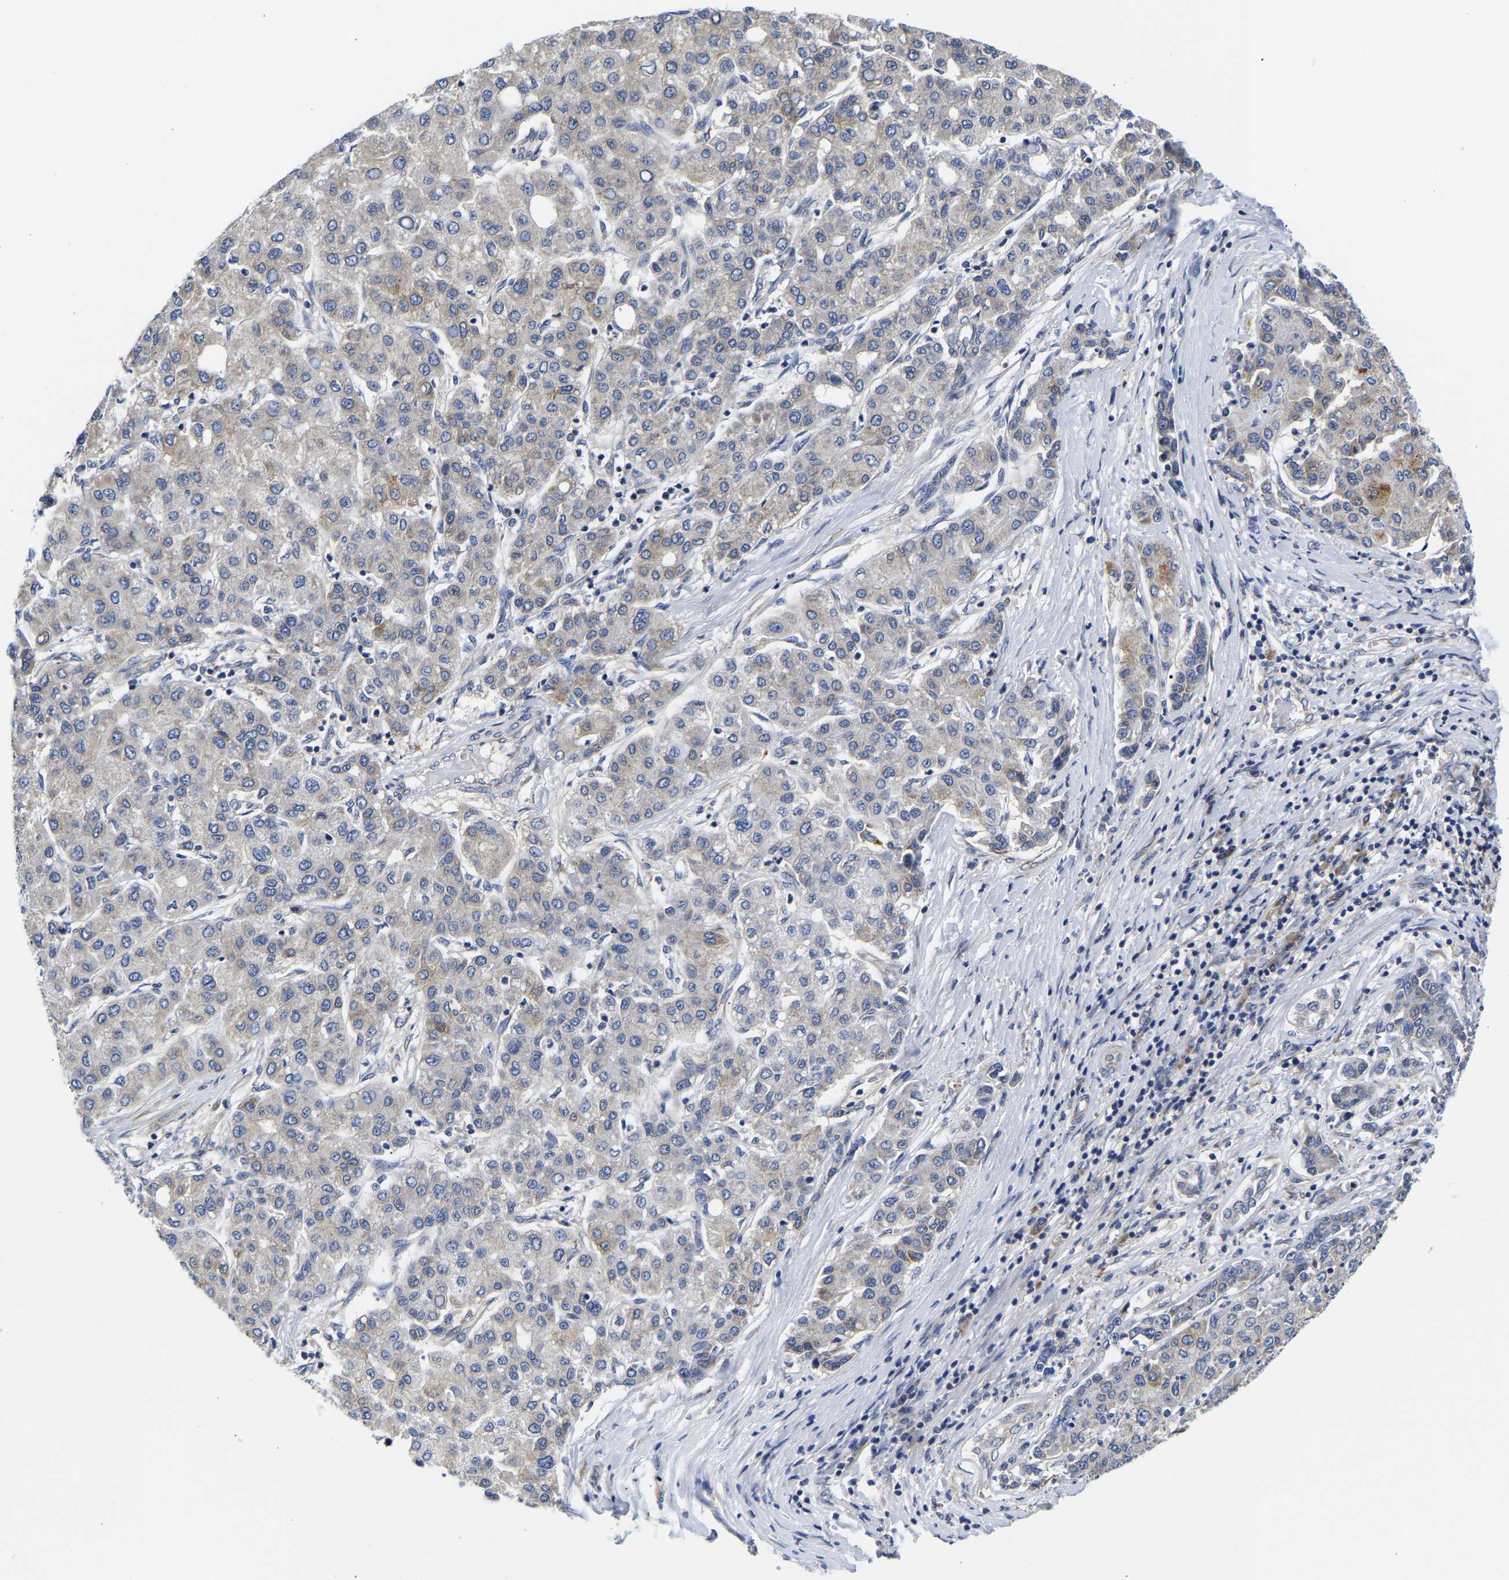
{"staining": {"intensity": "weak", "quantity": "<25%", "location": "cytoplasmic/membranous"}, "tissue": "liver cancer", "cell_type": "Tumor cells", "image_type": "cancer", "snomed": [{"axis": "morphology", "description": "Carcinoma, Hepatocellular, NOS"}, {"axis": "topography", "description": "Liver"}], "caption": "Immunohistochemistry image of human hepatocellular carcinoma (liver) stained for a protein (brown), which reveals no staining in tumor cells.", "gene": "CCDC6", "patient": {"sex": "male", "age": 65}}